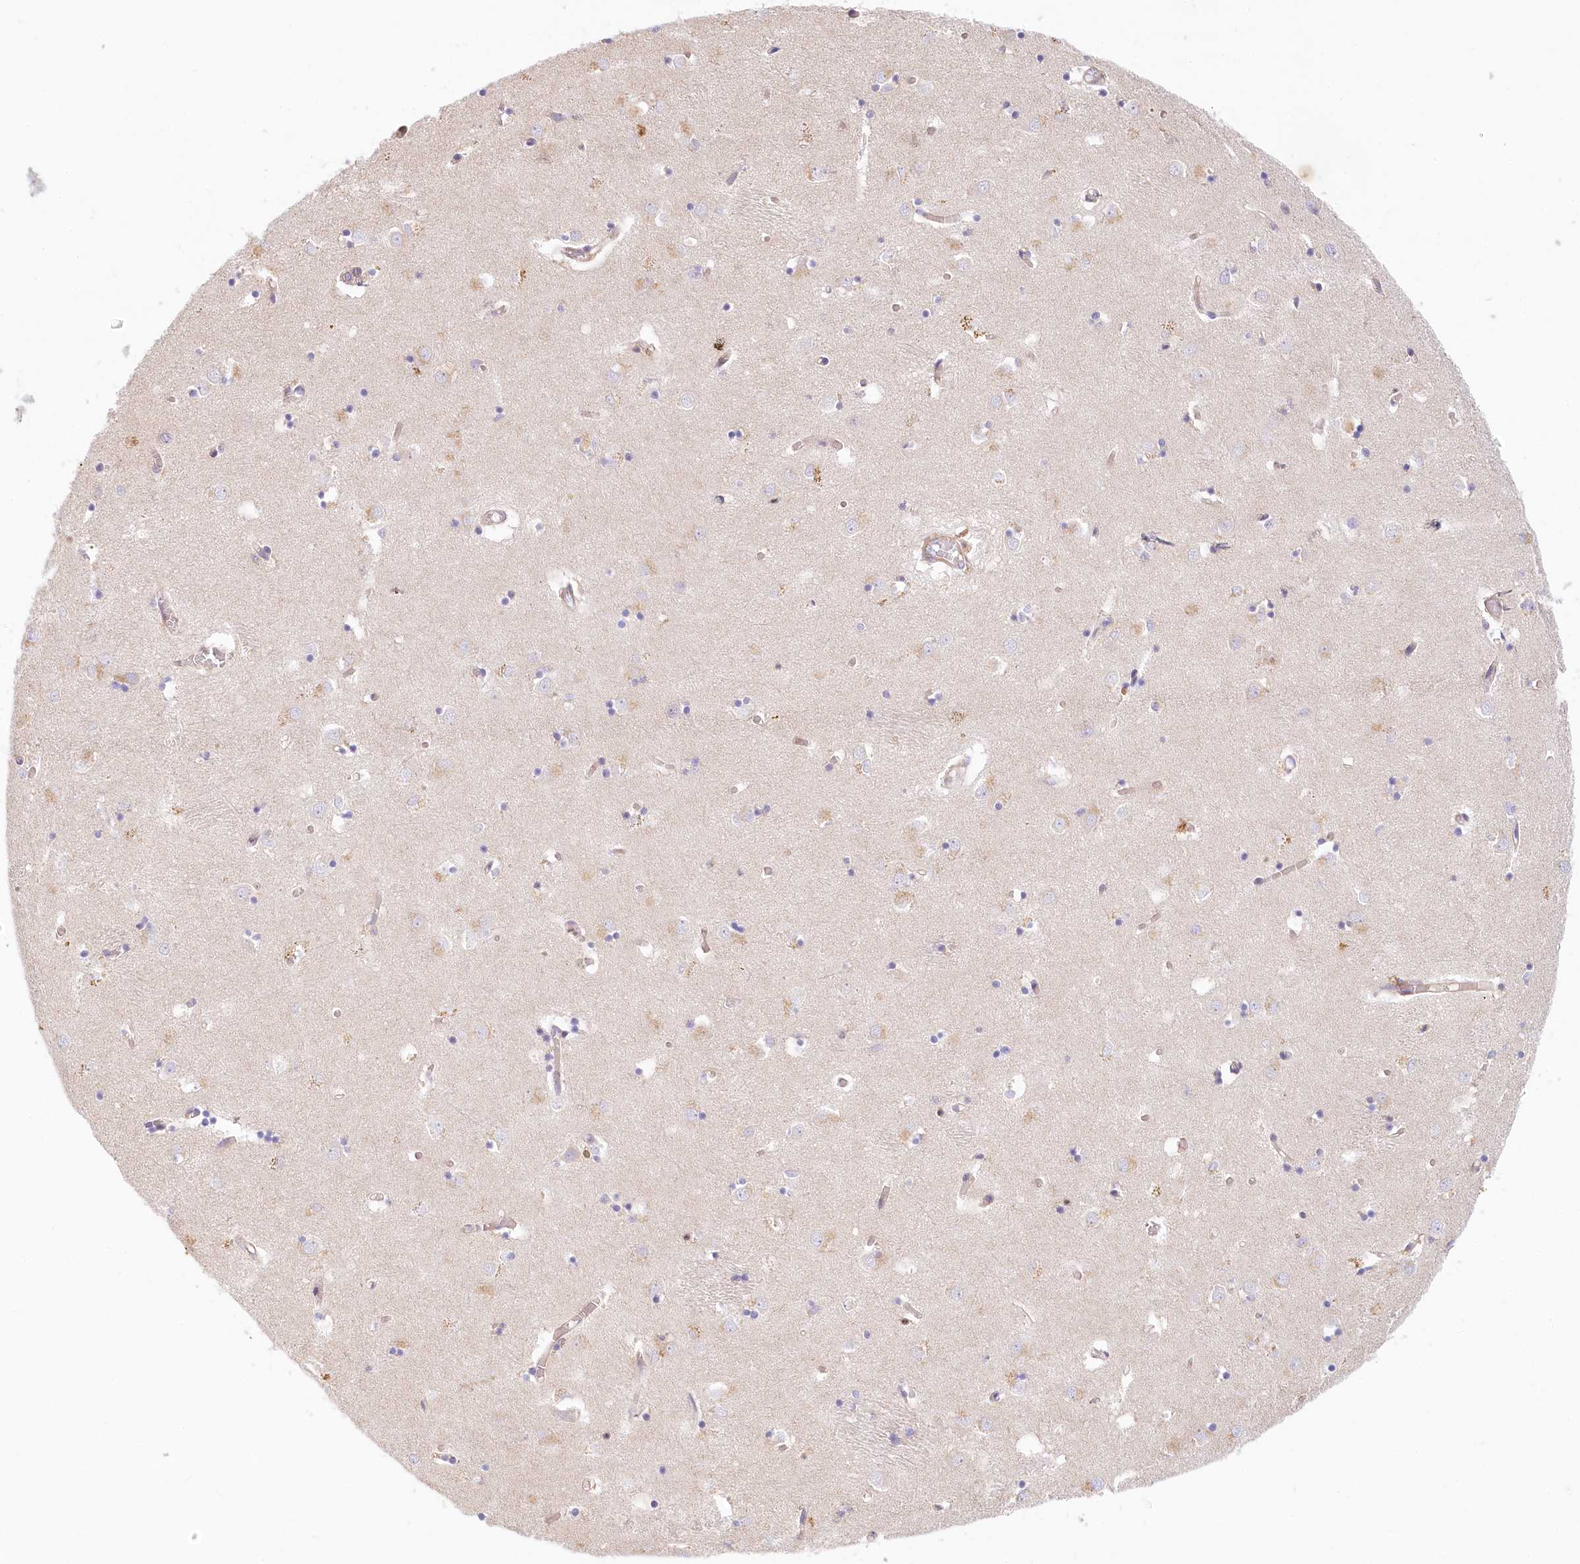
{"staining": {"intensity": "negative", "quantity": "none", "location": "none"}, "tissue": "caudate", "cell_type": "Glial cells", "image_type": "normal", "snomed": [{"axis": "morphology", "description": "Normal tissue, NOS"}, {"axis": "topography", "description": "Lateral ventricle wall"}], "caption": "The histopathology image displays no staining of glial cells in normal caudate.", "gene": "UMPS", "patient": {"sex": "male", "age": 70}}